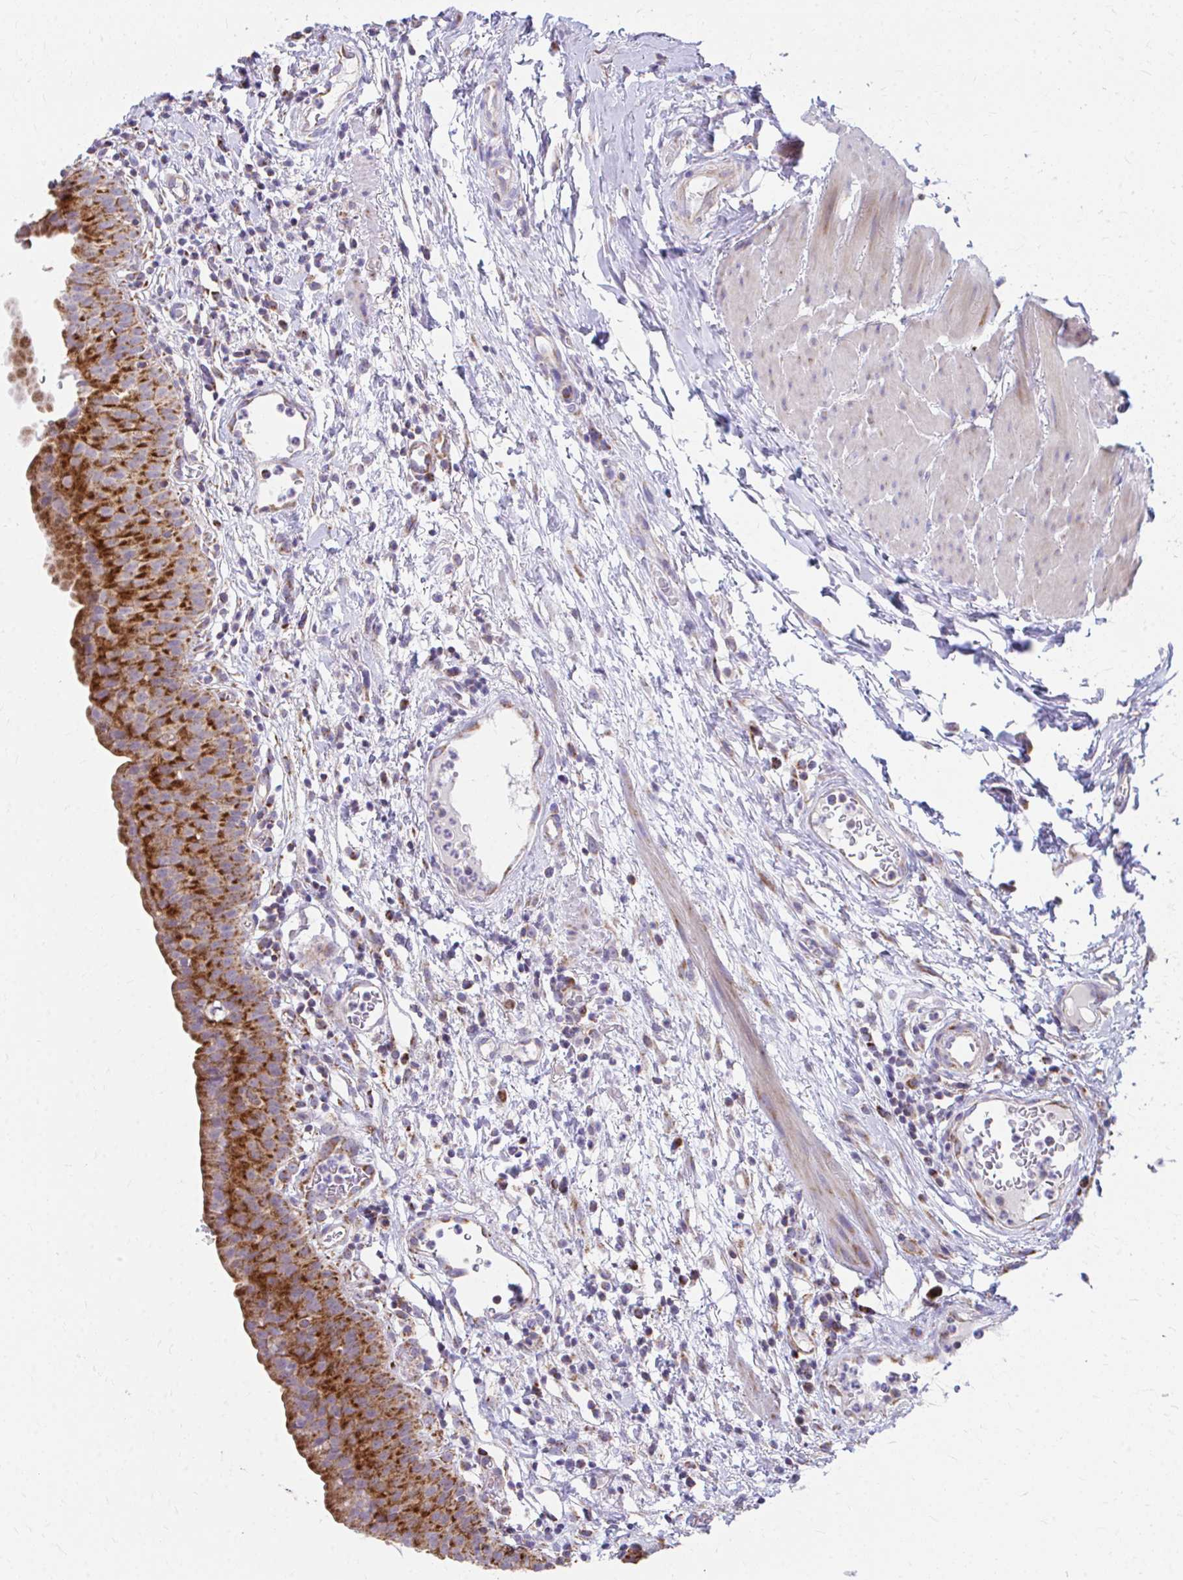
{"staining": {"intensity": "strong", "quantity": ">75%", "location": "cytoplasmic/membranous"}, "tissue": "urinary bladder", "cell_type": "Urothelial cells", "image_type": "normal", "snomed": [{"axis": "morphology", "description": "Normal tissue, NOS"}, {"axis": "morphology", "description": "Inflammation, NOS"}, {"axis": "topography", "description": "Urinary bladder"}], "caption": "Human urinary bladder stained for a protein (brown) exhibits strong cytoplasmic/membranous positive expression in approximately >75% of urothelial cells.", "gene": "MRPL19", "patient": {"sex": "male", "age": 57}}